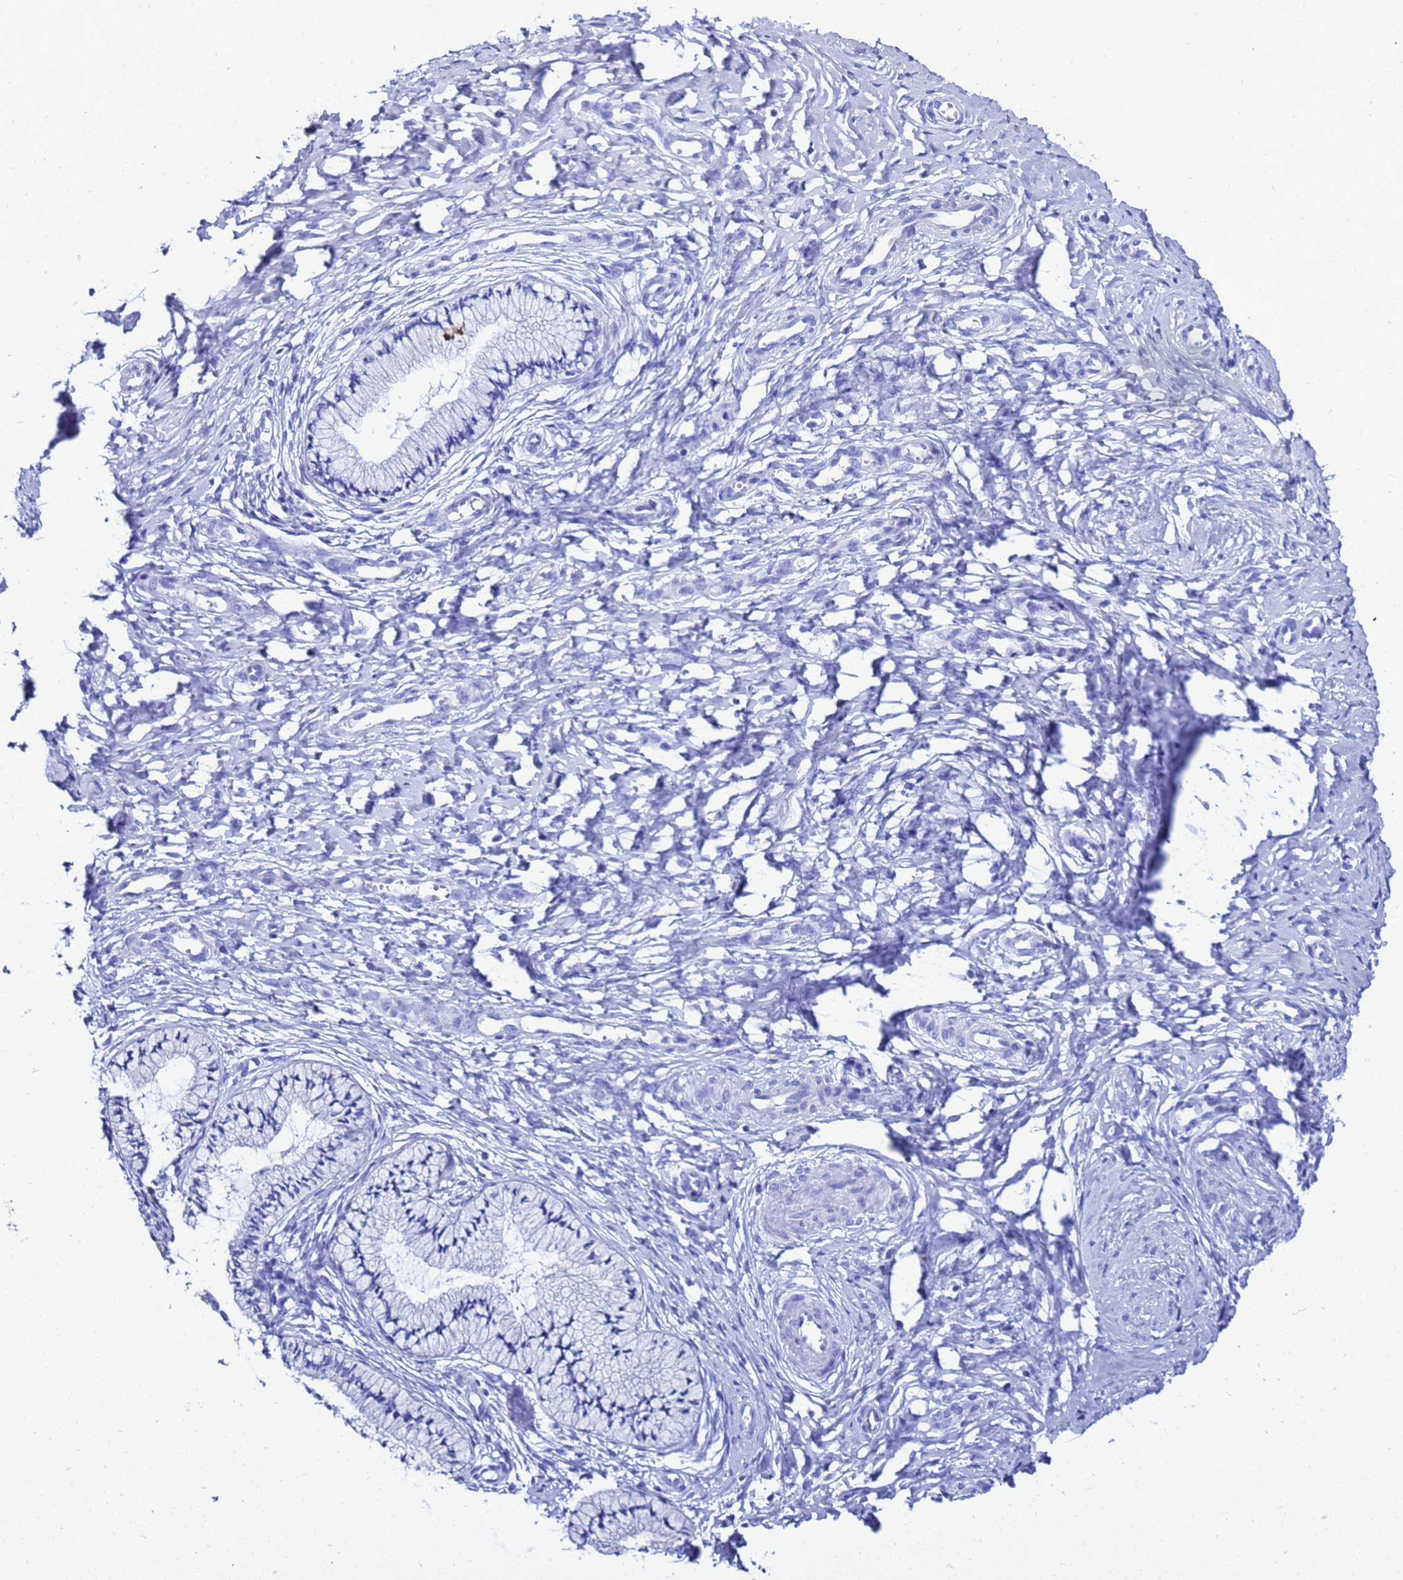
{"staining": {"intensity": "negative", "quantity": "none", "location": "none"}, "tissue": "cervix", "cell_type": "Glandular cells", "image_type": "normal", "snomed": [{"axis": "morphology", "description": "Normal tissue, NOS"}, {"axis": "topography", "description": "Cervix"}], "caption": "DAB immunohistochemical staining of normal cervix reveals no significant positivity in glandular cells. (DAB (3,3'-diaminobenzidine) IHC with hematoxylin counter stain).", "gene": "LIPF", "patient": {"sex": "female", "age": 36}}